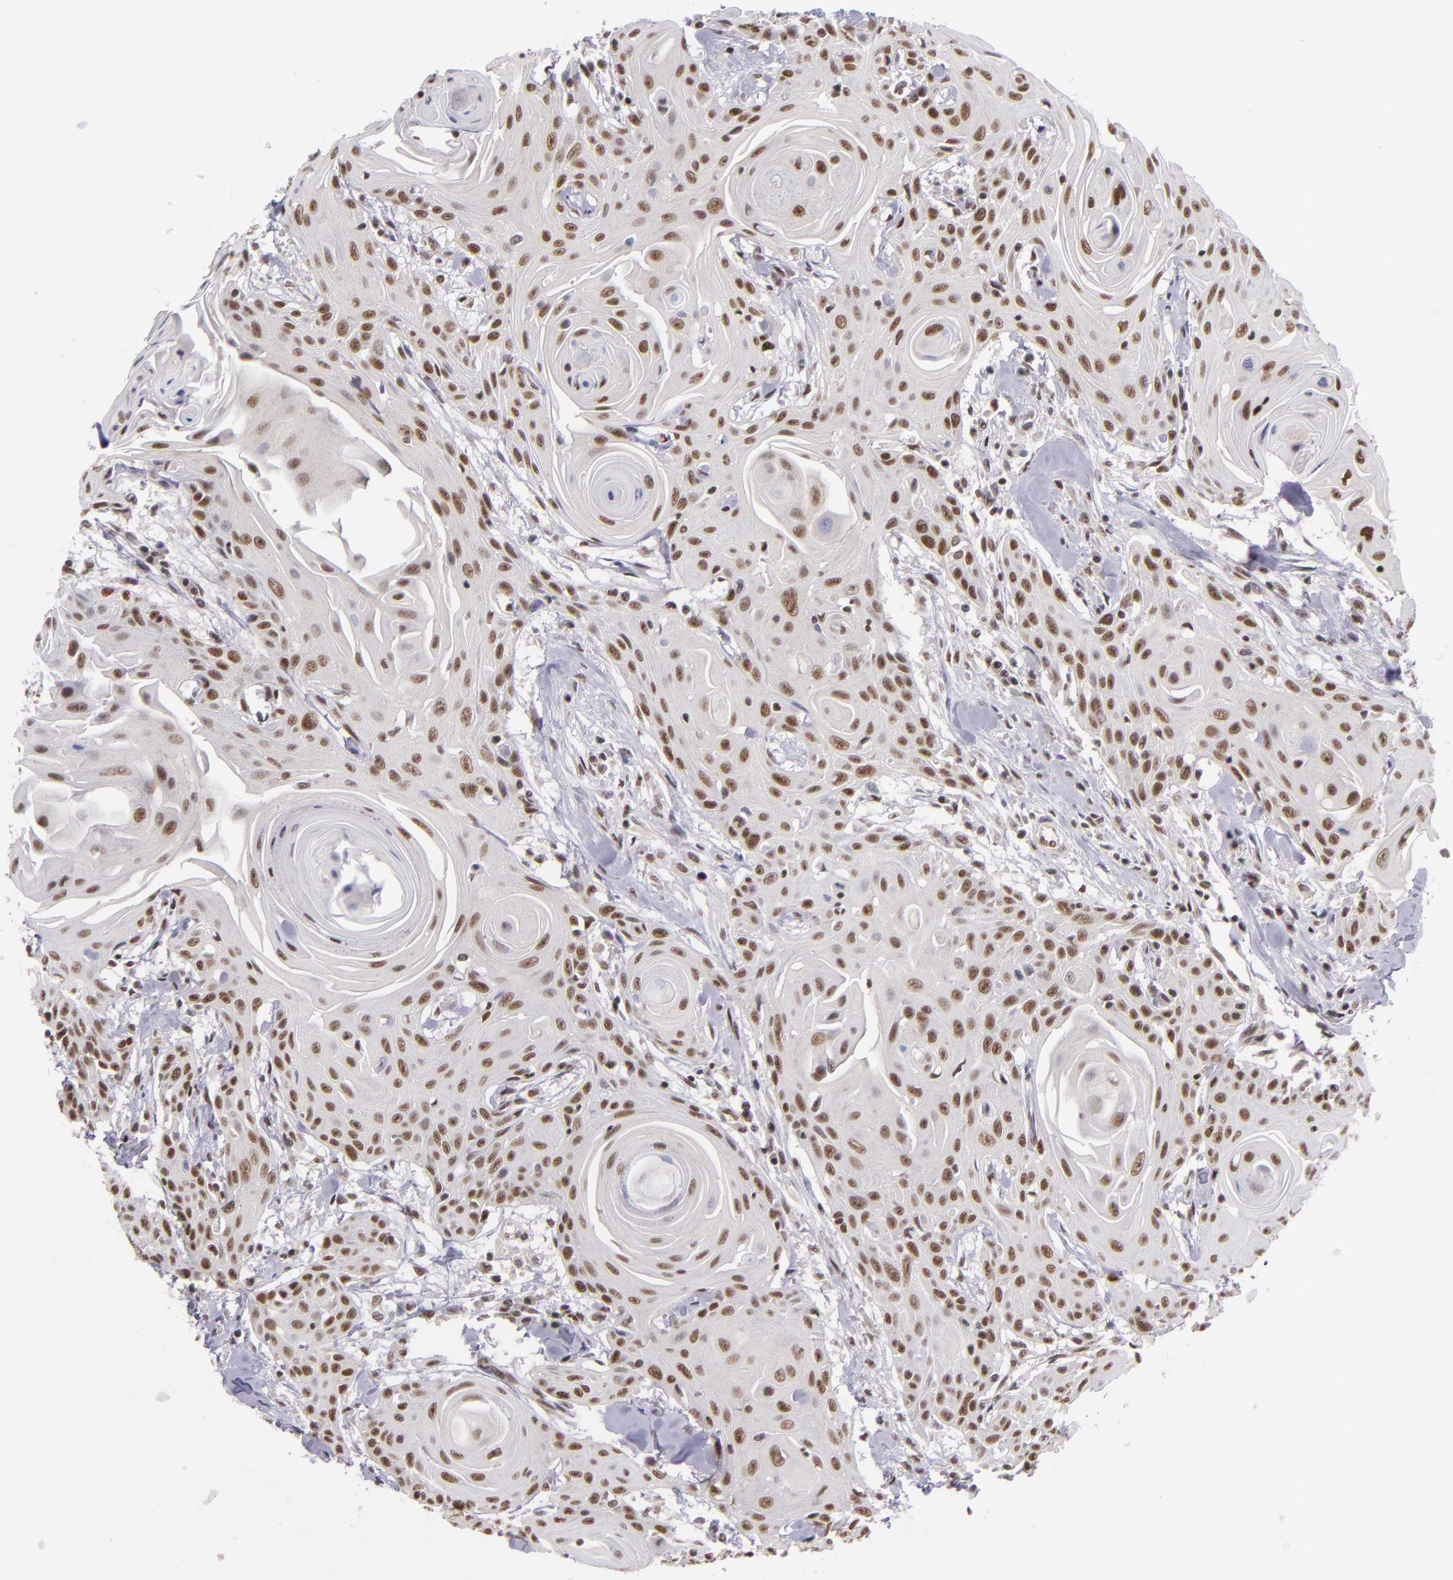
{"staining": {"intensity": "moderate", "quantity": ">75%", "location": "nuclear"}, "tissue": "head and neck cancer", "cell_type": "Tumor cells", "image_type": "cancer", "snomed": [{"axis": "morphology", "description": "Squamous cell carcinoma, NOS"}, {"axis": "morphology", "description": "Squamous cell carcinoma, metastatic, NOS"}, {"axis": "topography", "description": "Lymph node"}, {"axis": "topography", "description": "Salivary gland"}, {"axis": "topography", "description": "Head-Neck"}], "caption": "Immunohistochemistry of human head and neck cancer (squamous cell carcinoma) reveals medium levels of moderate nuclear positivity in approximately >75% of tumor cells. The protein is stained brown, and the nuclei are stained in blue (DAB (3,3'-diaminobenzidine) IHC with brightfield microscopy, high magnification).", "gene": "ZNF148", "patient": {"sex": "female", "age": 74}}